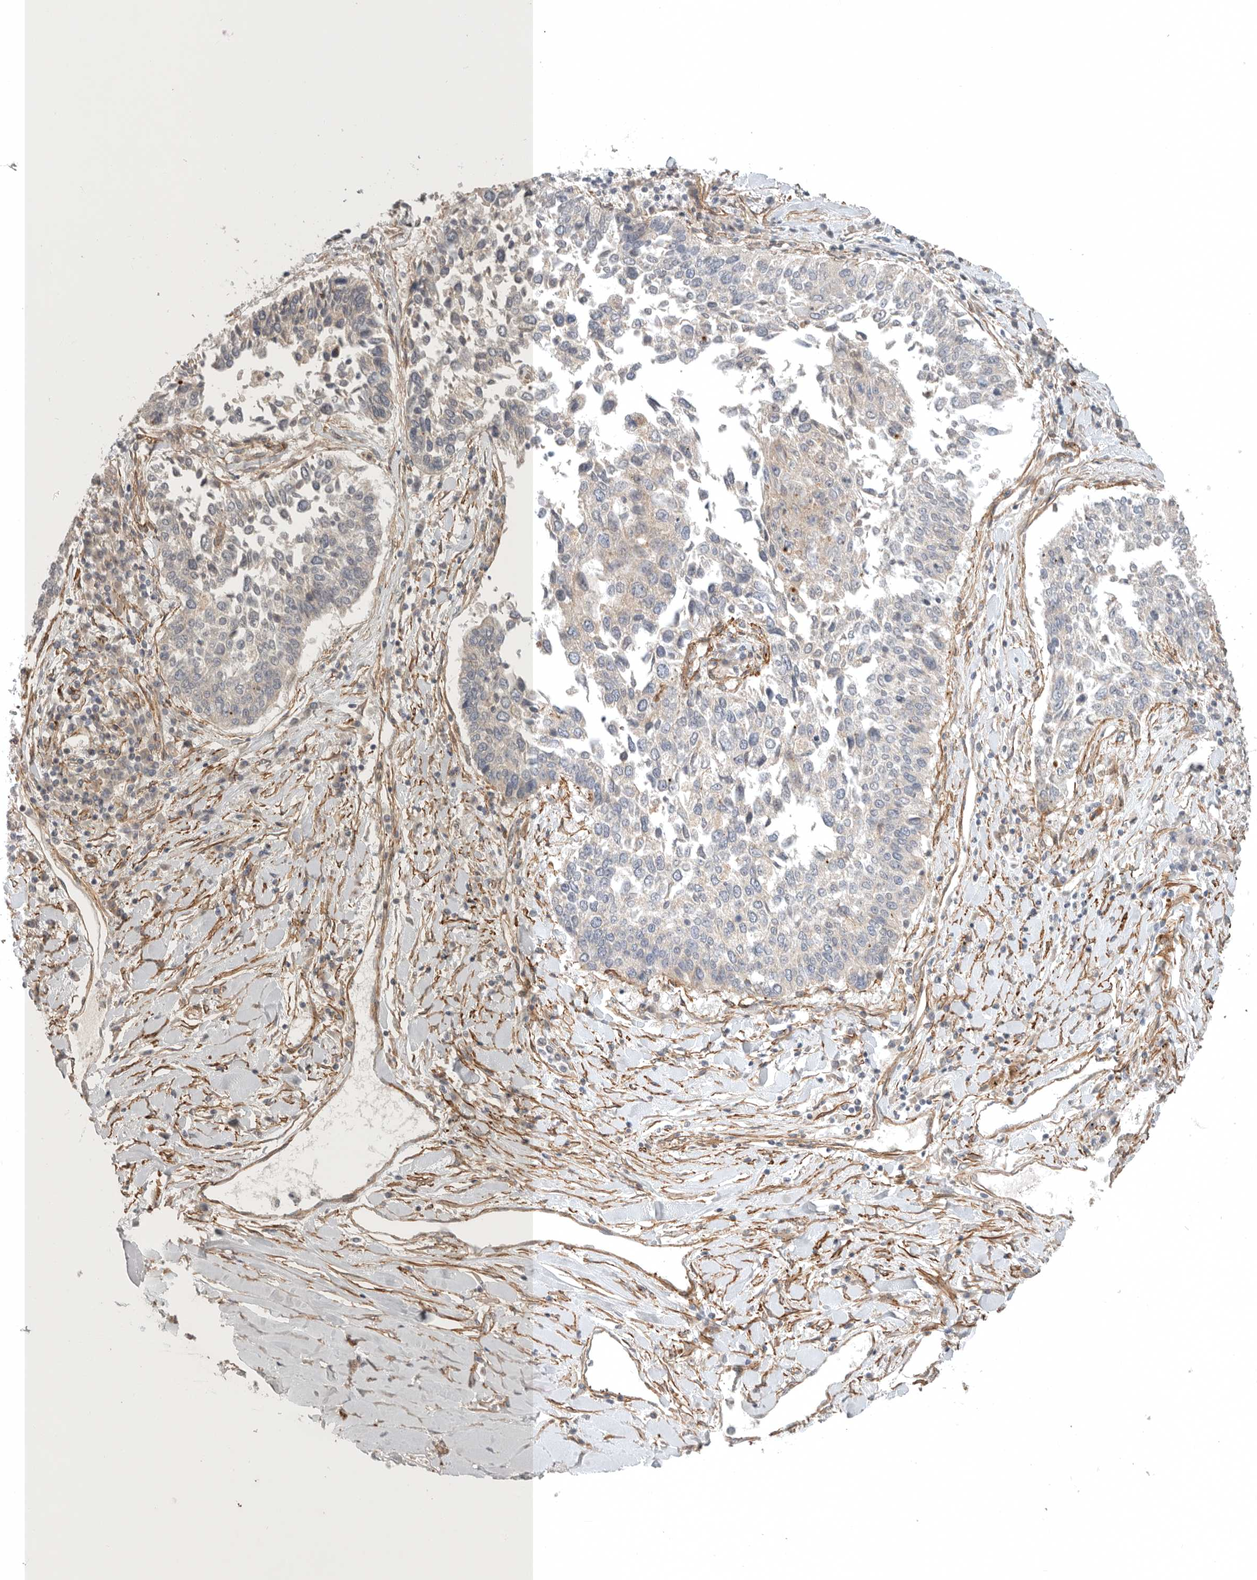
{"staining": {"intensity": "negative", "quantity": "none", "location": "none"}, "tissue": "lung cancer", "cell_type": "Tumor cells", "image_type": "cancer", "snomed": [{"axis": "morphology", "description": "Normal tissue, NOS"}, {"axis": "morphology", "description": "Squamous cell carcinoma, NOS"}, {"axis": "topography", "description": "Cartilage tissue"}, {"axis": "topography", "description": "Bronchus"}, {"axis": "topography", "description": "Lung"}, {"axis": "topography", "description": "Peripheral nerve tissue"}], "caption": "Immunohistochemistry micrograph of human squamous cell carcinoma (lung) stained for a protein (brown), which shows no positivity in tumor cells.", "gene": "LONRF1", "patient": {"sex": "female", "age": 49}}